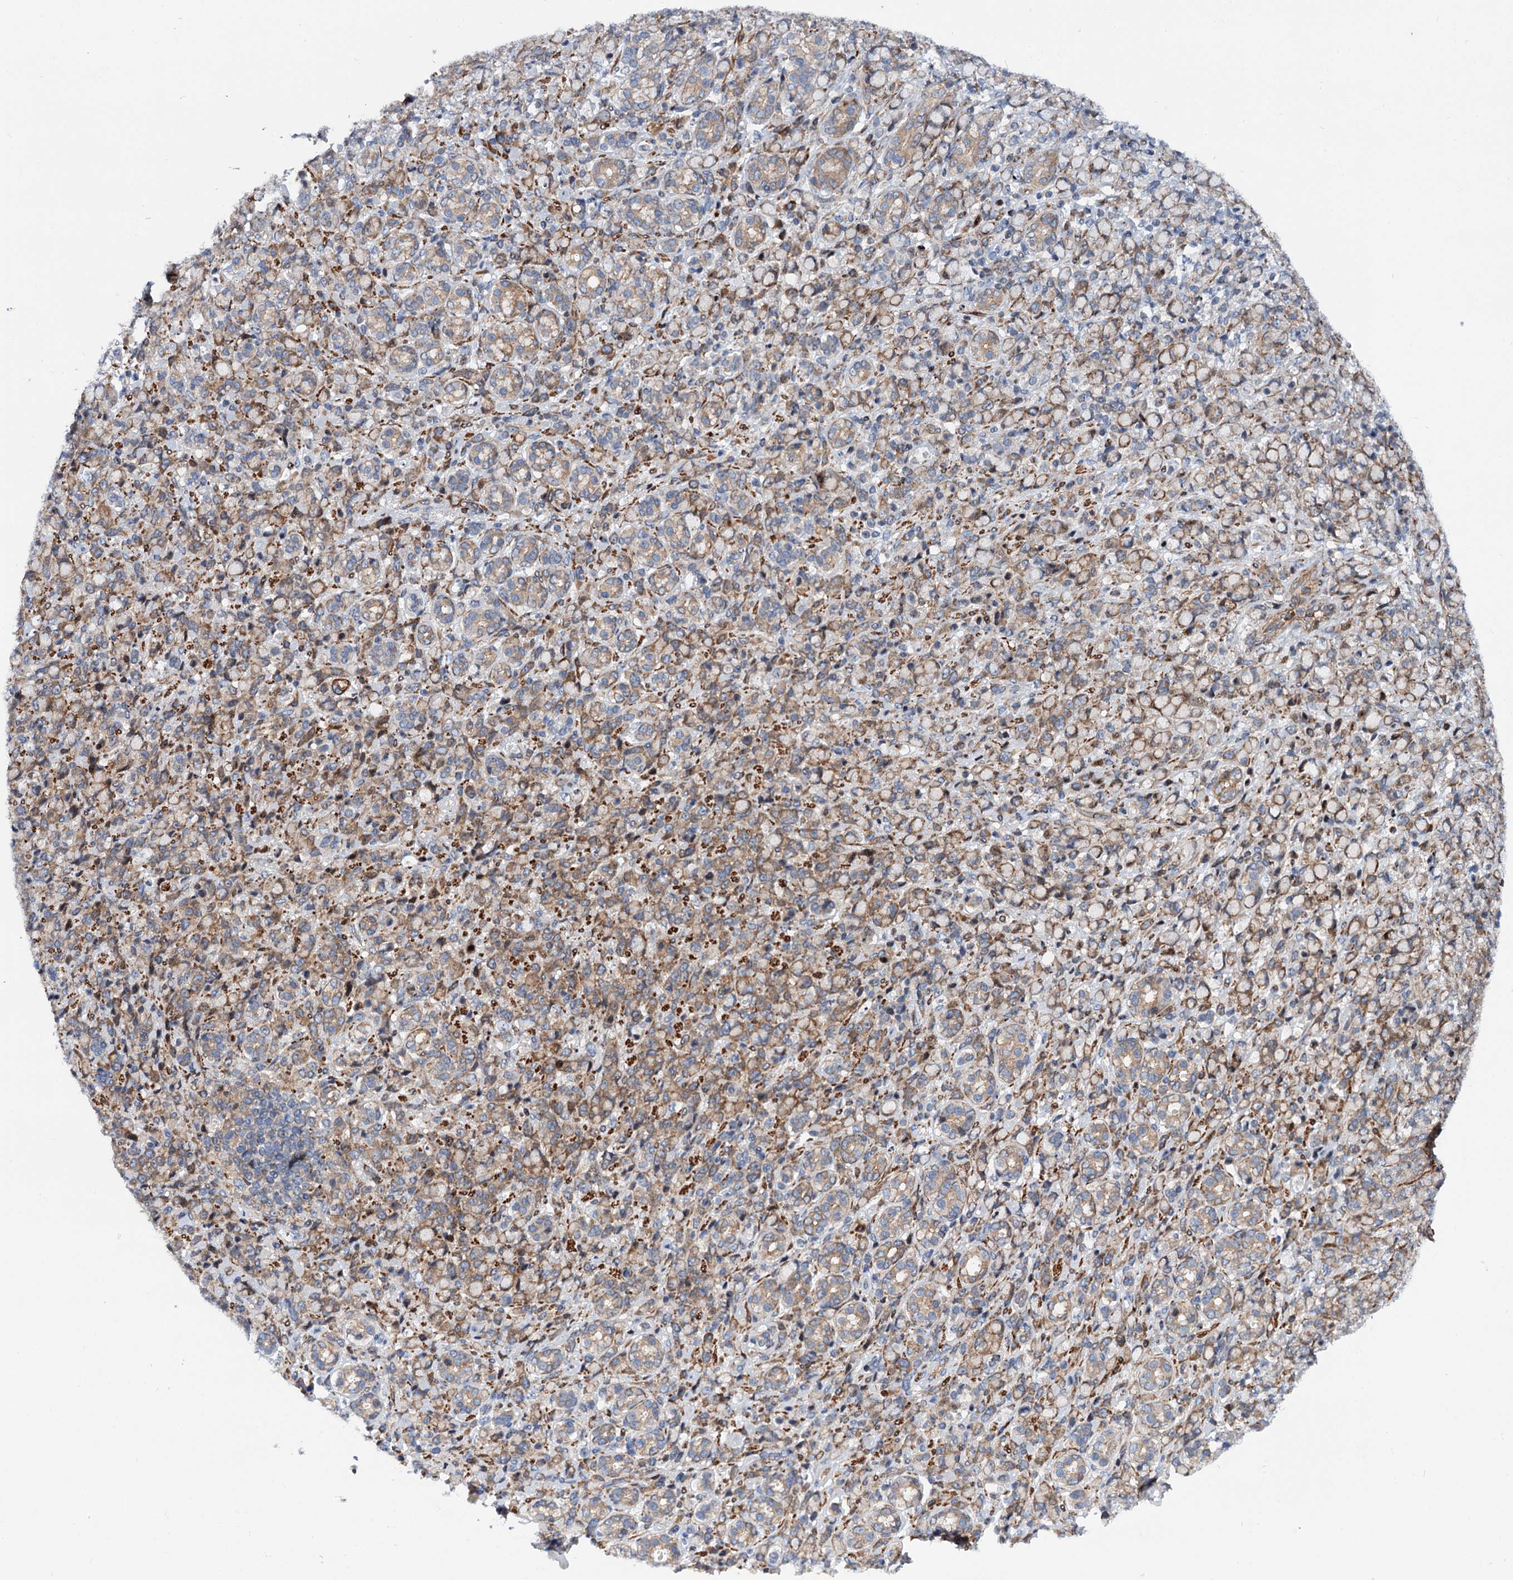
{"staining": {"intensity": "moderate", "quantity": "25%-75%", "location": "cytoplasmic/membranous"}, "tissue": "stomach cancer", "cell_type": "Tumor cells", "image_type": "cancer", "snomed": [{"axis": "morphology", "description": "Adenocarcinoma, NOS"}, {"axis": "topography", "description": "Stomach"}], "caption": "This photomicrograph shows stomach cancer stained with immunohistochemistry to label a protein in brown. The cytoplasmic/membranous of tumor cells show moderate positivity for the protein. Nuclei are counter-stained blue.", "gene": "THAP9", "patient": {"sex": "female", "age": 79}}